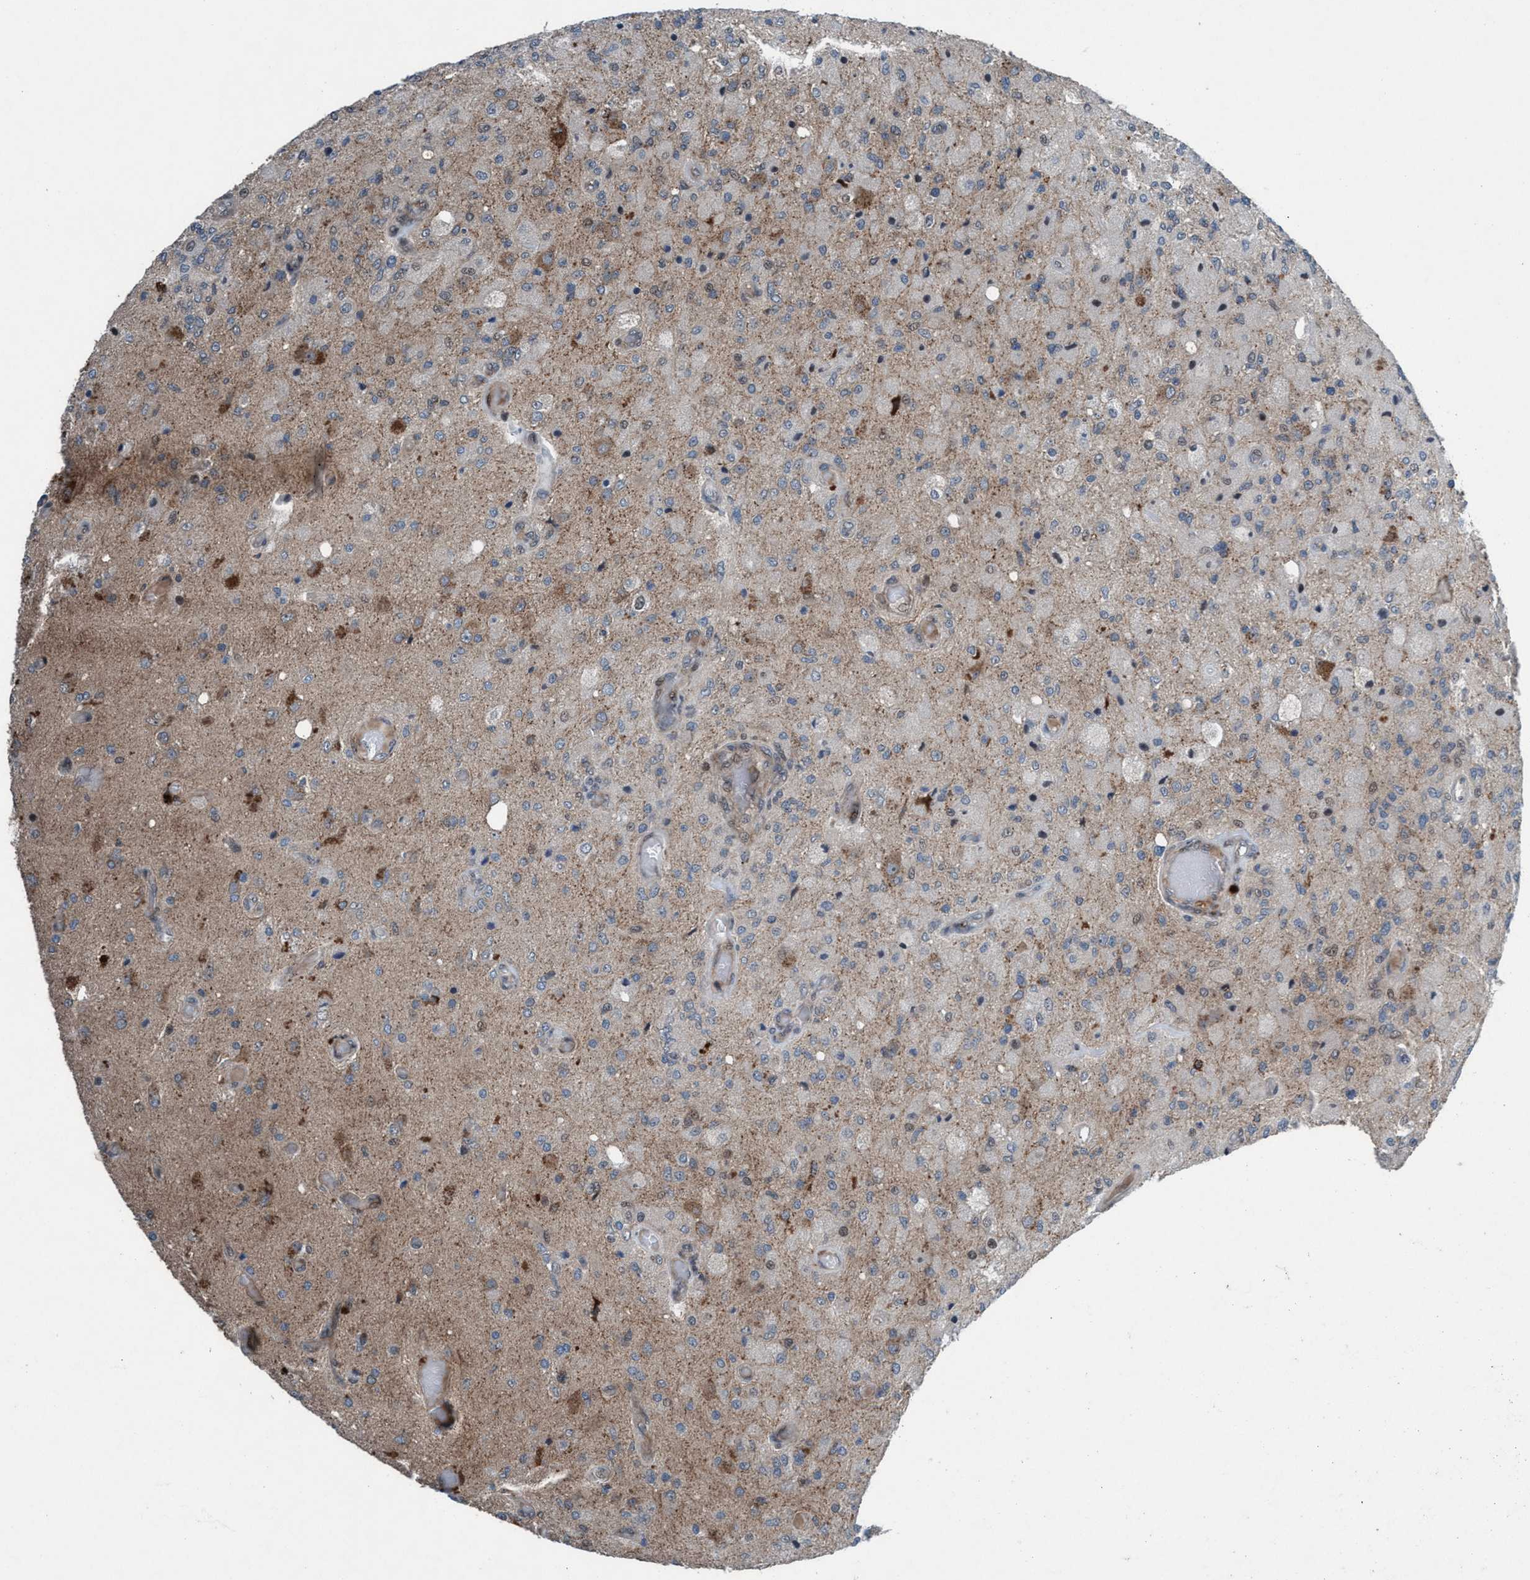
{"staining": {"intensity": "moderate", "quantity": "<25%", "location": "cytoplasmic/membranous"}, "tissue": "glioma", "cell_type": "Tumor cells", "image_type": "cancer", "snomed": [{"axis": "morphology", "description": "Normal tissue, NOS"}, {"axis": "morphology", "description": "Glioma, malignant, High grade"}, {"axis": "topography", "description": "Cerebral cortex"}], "caption": "Tumor cells demonstrate low levels of moderate cytoplasmic/membranous expression in about <25% of cells in human glioma.", "gene": "NISCH", "patient": {"sex": "male", "age": 77}}